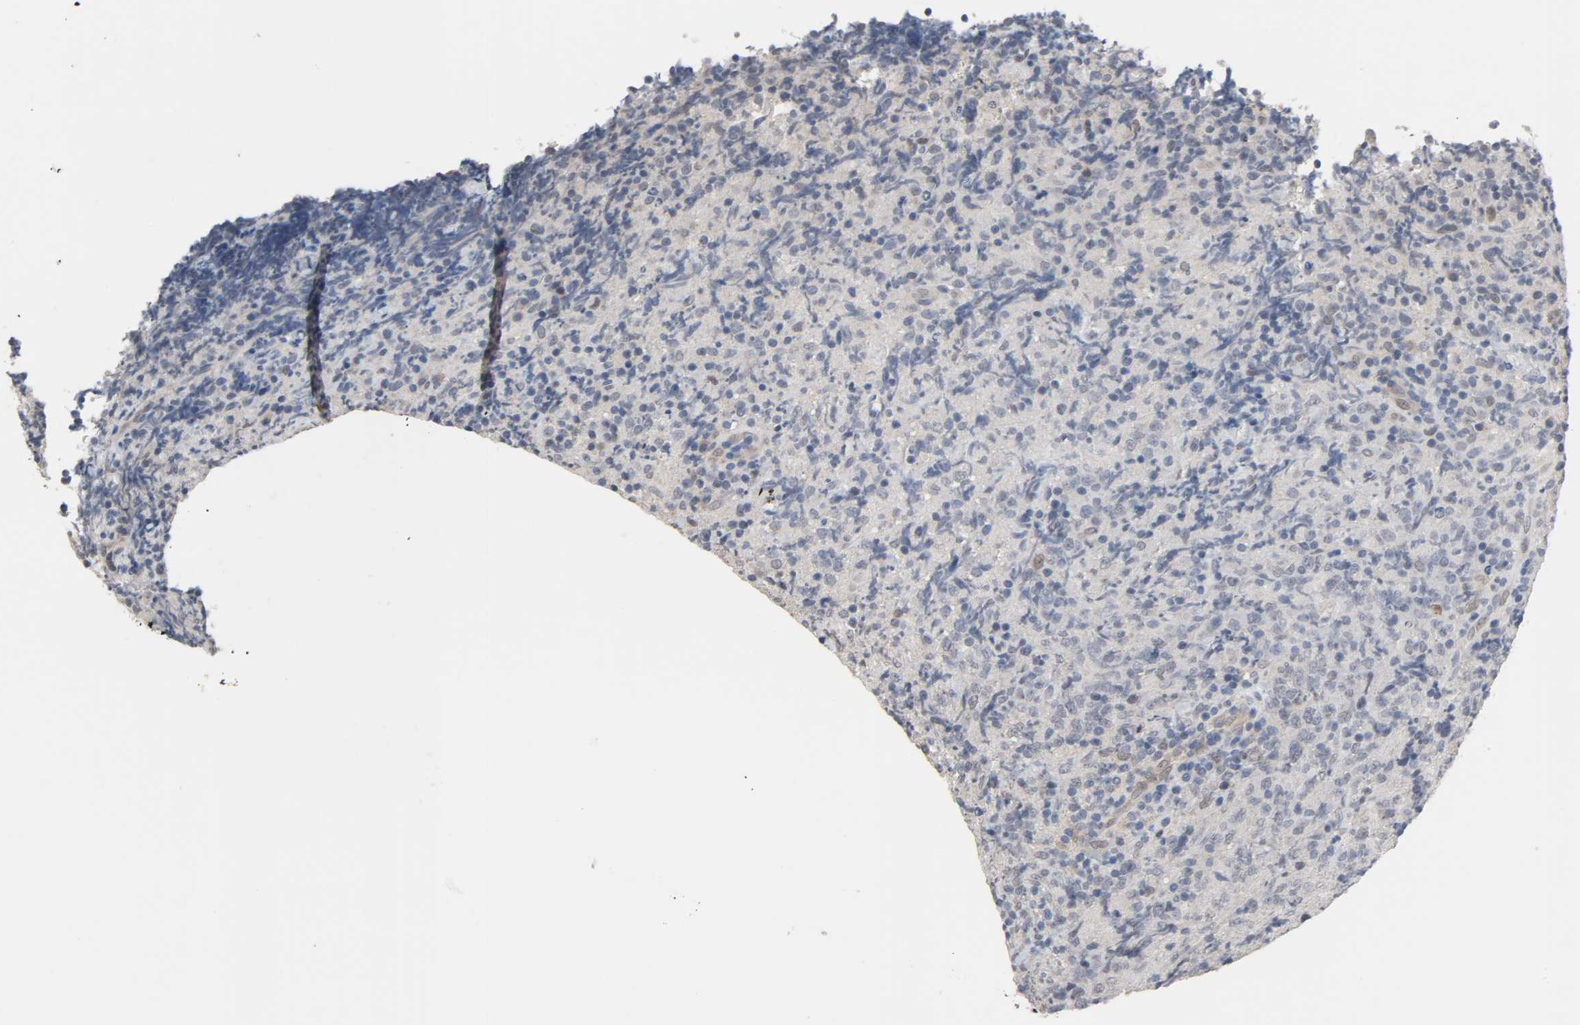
{"staining": {"intensity": "negative", "quantity": "none", "location": "none"}, "tissue": "lymphoma", "cell_type": "Tumor cells", "image_type": "cancer", "snomed": [{"axis": "morphology", "description": "Malignant lymphoma, non-Hodgkin's type, High grade"}, {"axis": "topography", "description": "Tonsil"}], "caption": "Tumor cells show no significant expression in lymphoma.", "gene": "ACSS2", "patient": {"sex": "female", "age": 36}}